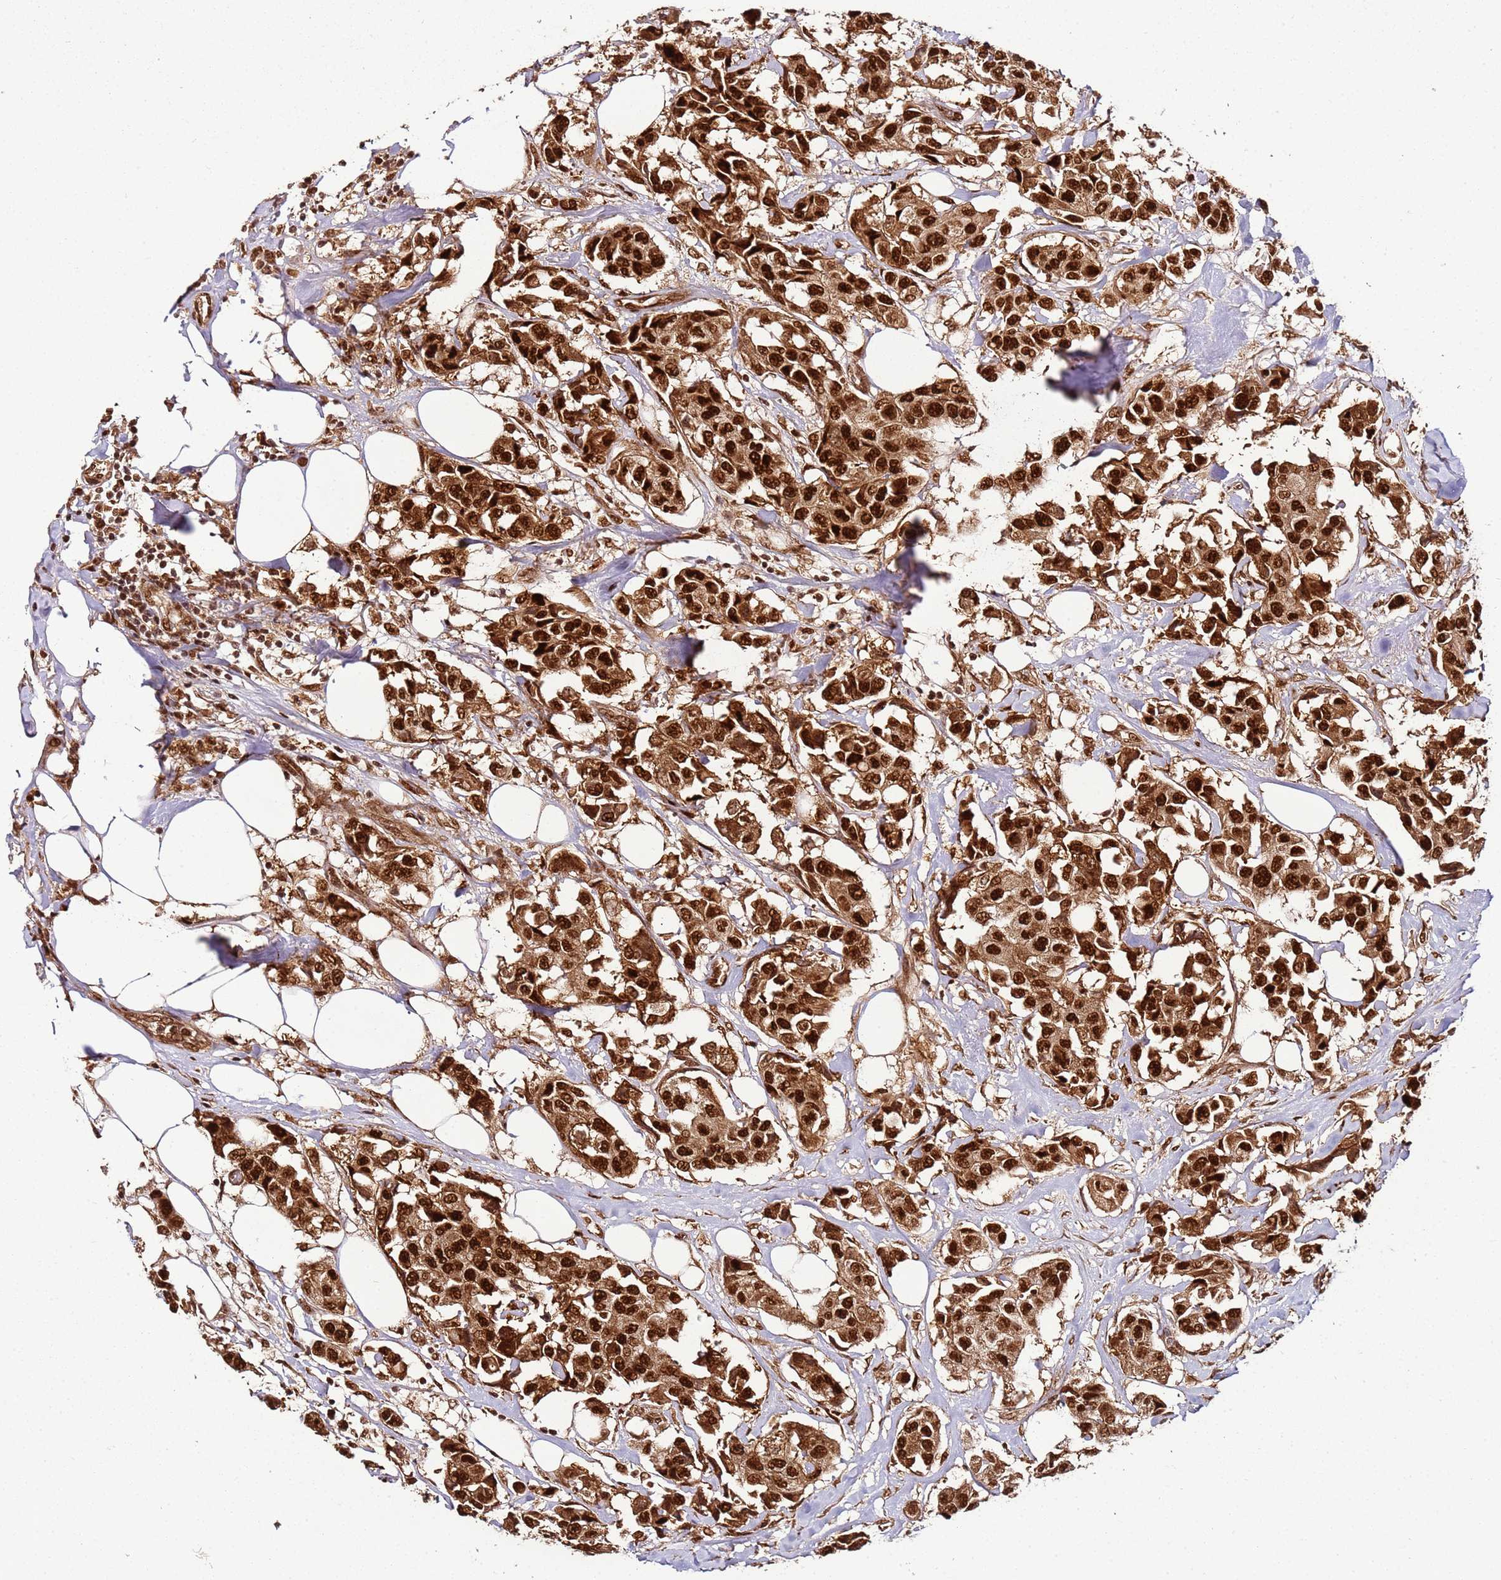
{"staining": {"intensity": "strong", "quantity": ">75%", "location": "cytoplasmic/membranous,nuclear"}, "tissue": "breast cancer", "cell_type": "Tumor cells", "image_type": "cancer", "snomed": [{"axis": "morphology", "description": "Duct carcinoma"}, {"axis": "topography", "description": "Breast"}], "caption": "A high-resolution micrograph shows immunohistochemistry staining of breast cancer (infiltrating ductal carcinoma), which shows strong cytoplasmic/membranous and nuclear expression in about >75% of tumor cells. (IHC, brightfield microscopy, high magnification).", "gene": "XRN2", "patient": {"sex": "female", "age": 80}}